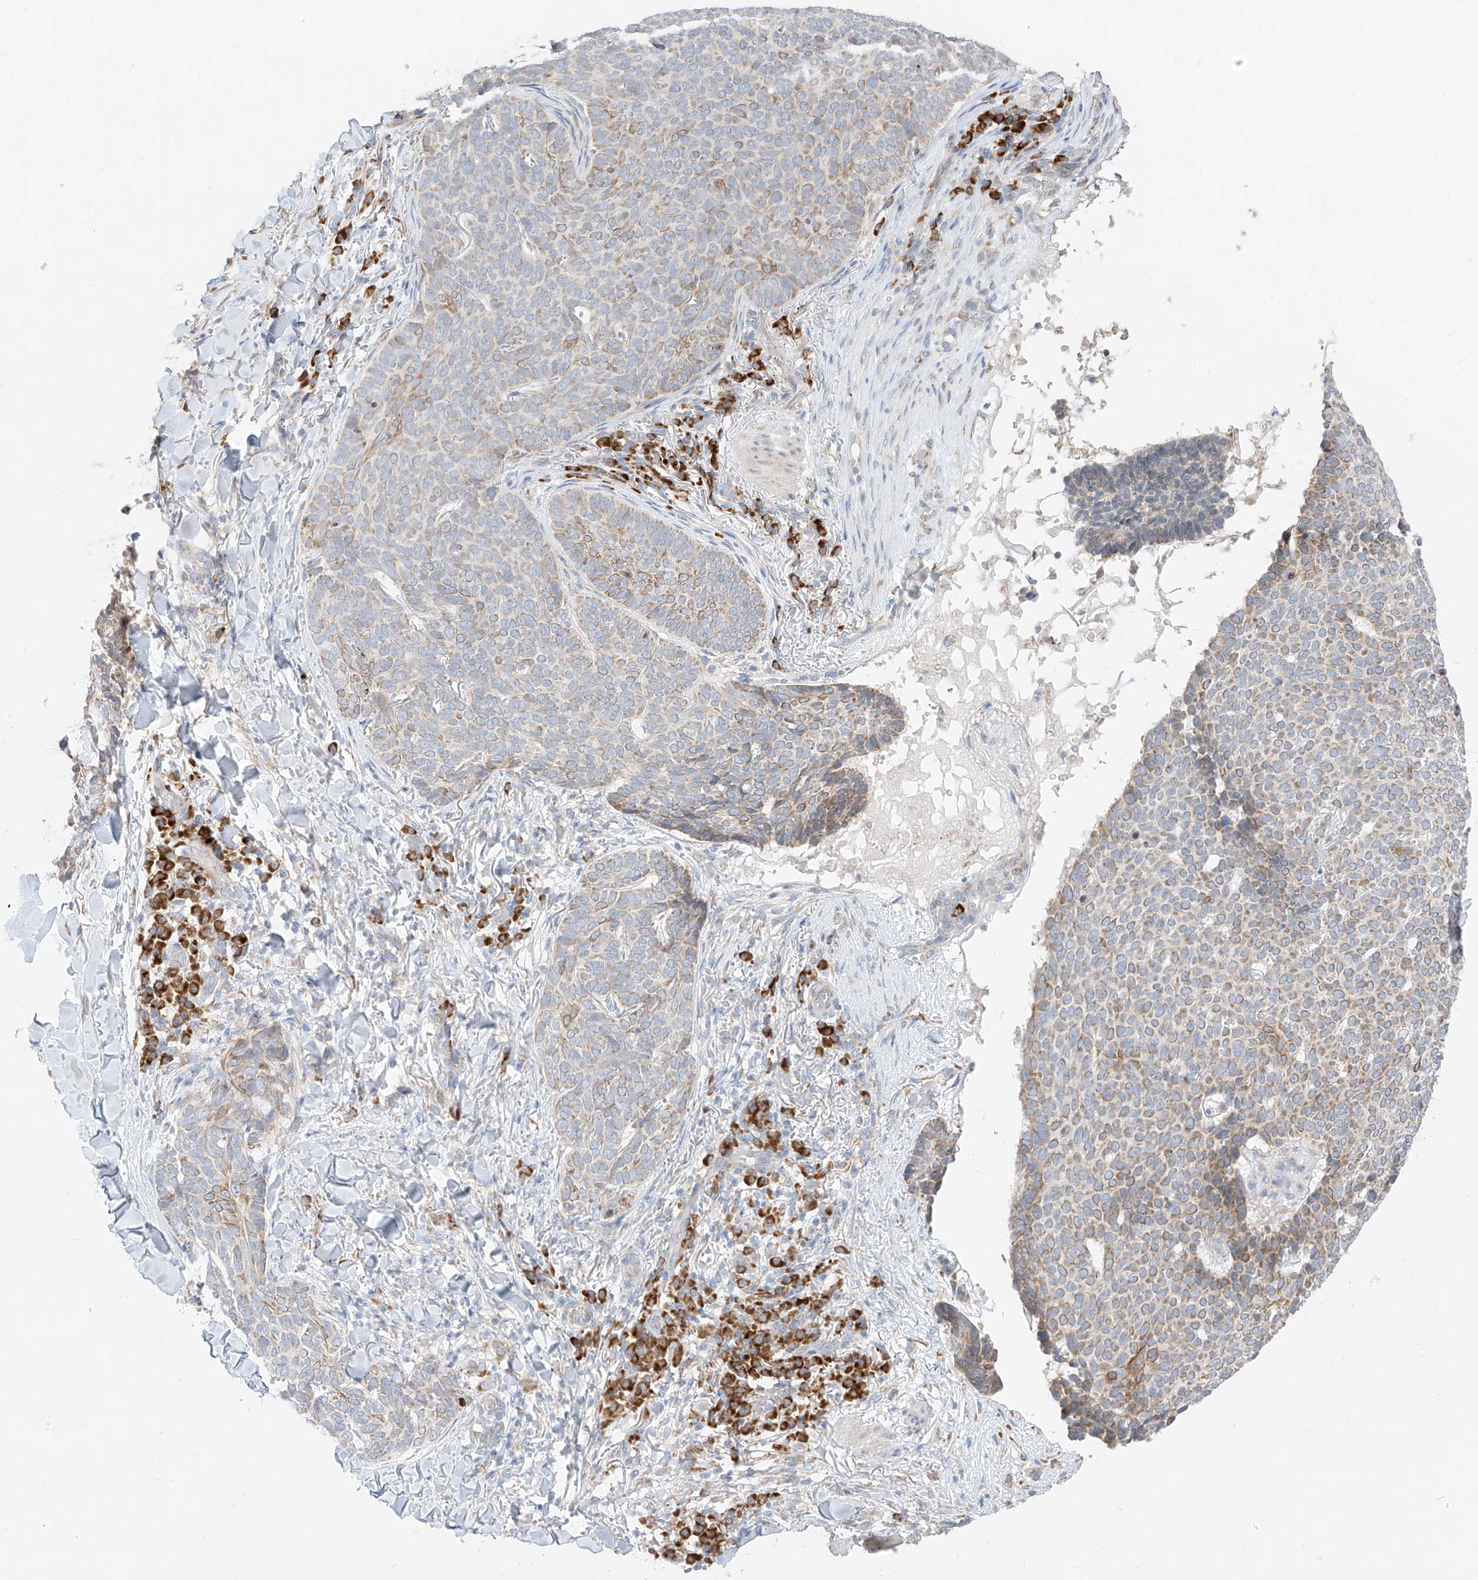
{"staining": {"intensity": "moderate", "quantity": "<25%", "location": "cytoplasmic/membranous"}, "tissue": "skin cancer", "cell_type": "Tumor cells", "image_type": "cancer", "snomed": [{"axis": "morphology", "description": "Normal tissue, NOS"}, {"axis": "morphology", "description": "Basal cell carcinoma"}, {"axis": "topography", "description": "Skin"}], "caption": "Skin cancer stained with a protein marker demonstrates moderate staining in tumor cells.", "gene": "STT3A", "patient": {"sex": "male", "age": 50}}